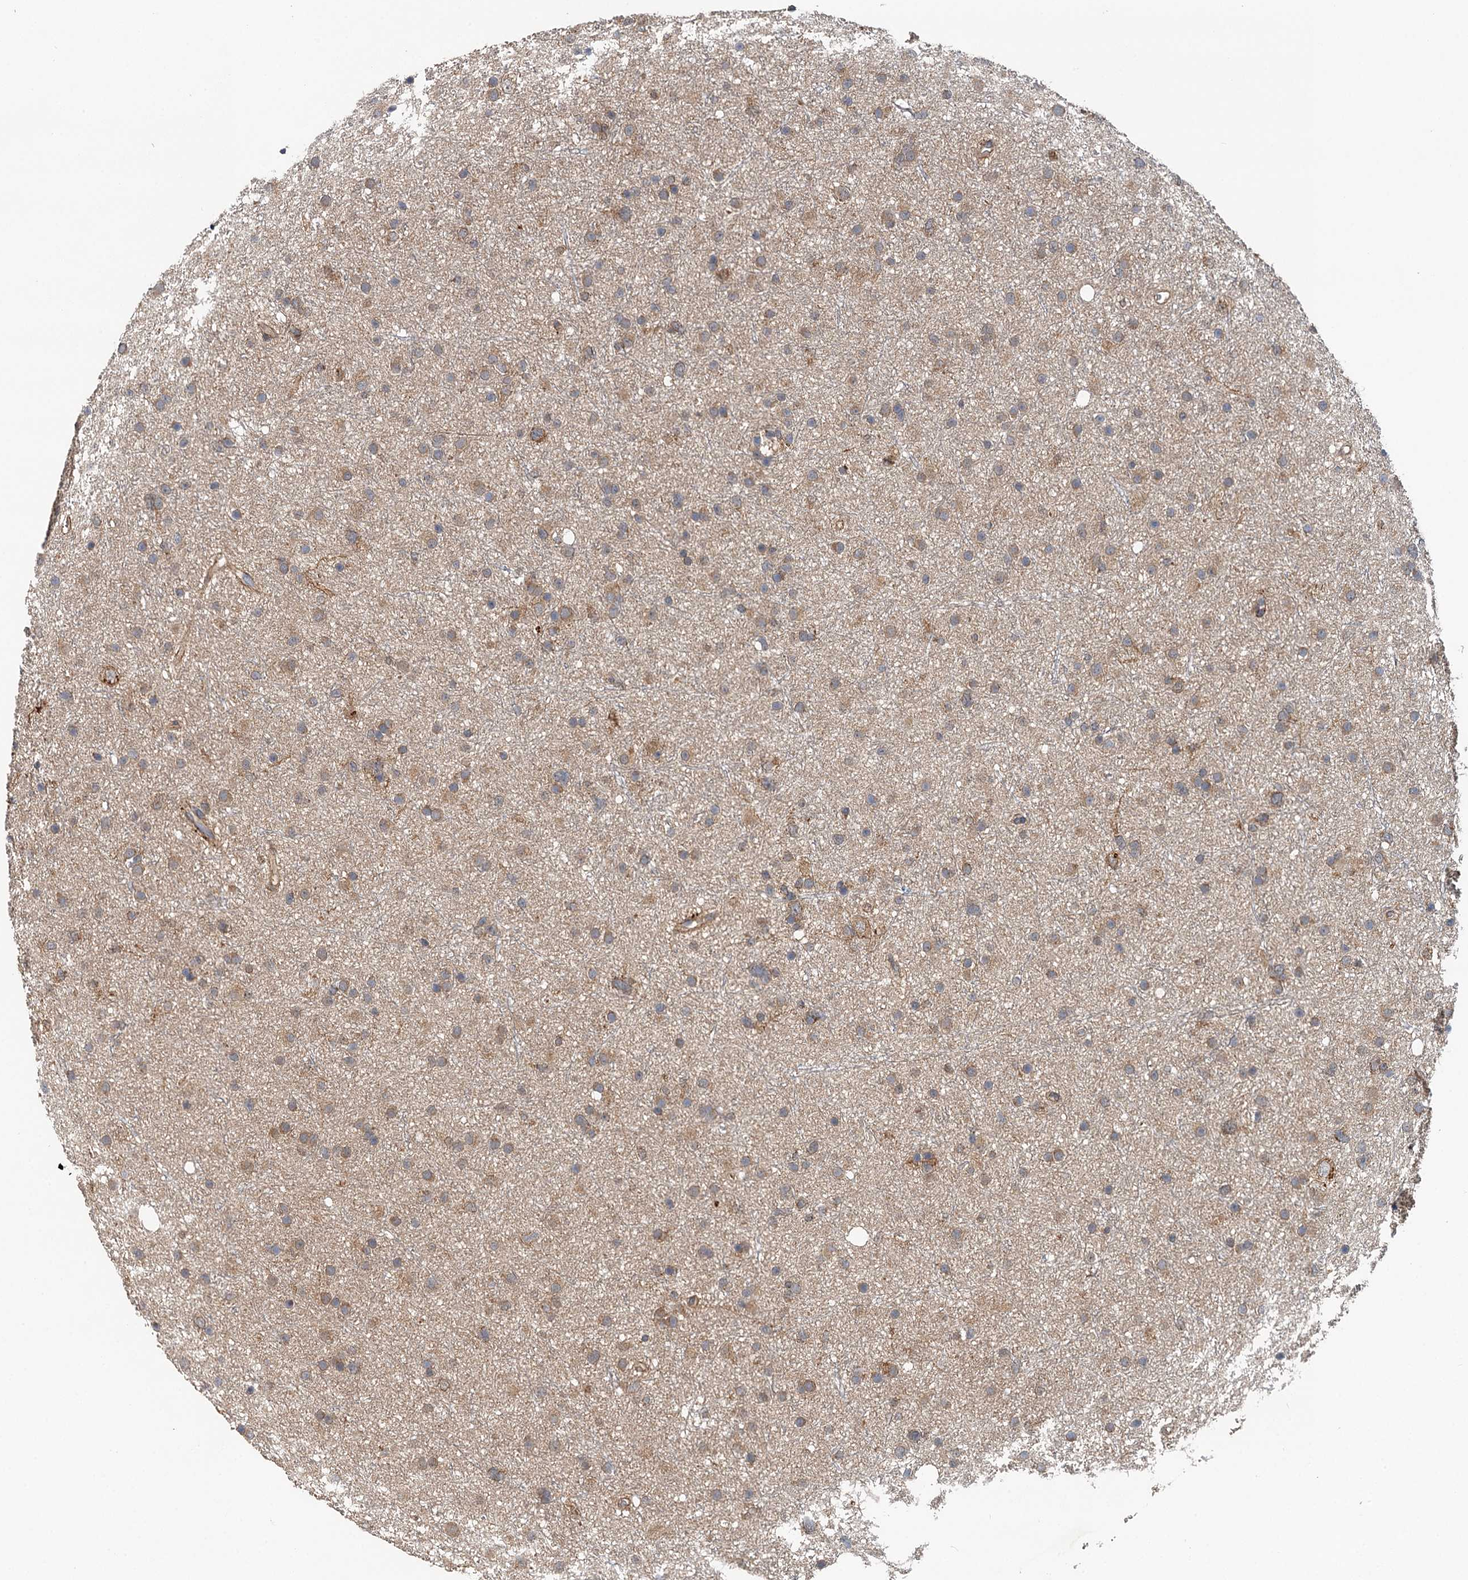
{"staining": {"intensity": "moderate", "quantity": "25%-75%", "location": "cytoplasmic/membranous"}, "tissue": "glioma", "cell_type": "Tumor cells", "image_type": "cancer", "snomed": [{"axis": "morphology", "description": "Glioma, malignant, Low grade"}, {"axis": "topography", "description": "Cerebral cortex"}], "caption": "DAB (3,3'-diaminobenzidine) immunohistochemical staining of glioma displays moderate cytoplasmic/membranous protein expression in about 25%-75% of tumor cells. The staining was performed using DAB to visualize the protein expression in brown, while the nuclei were stained in blue with hematoxylin (Magnification: 20x).", "gene": "LRRK2", "patient": {"sex": "female", "age": 39}}